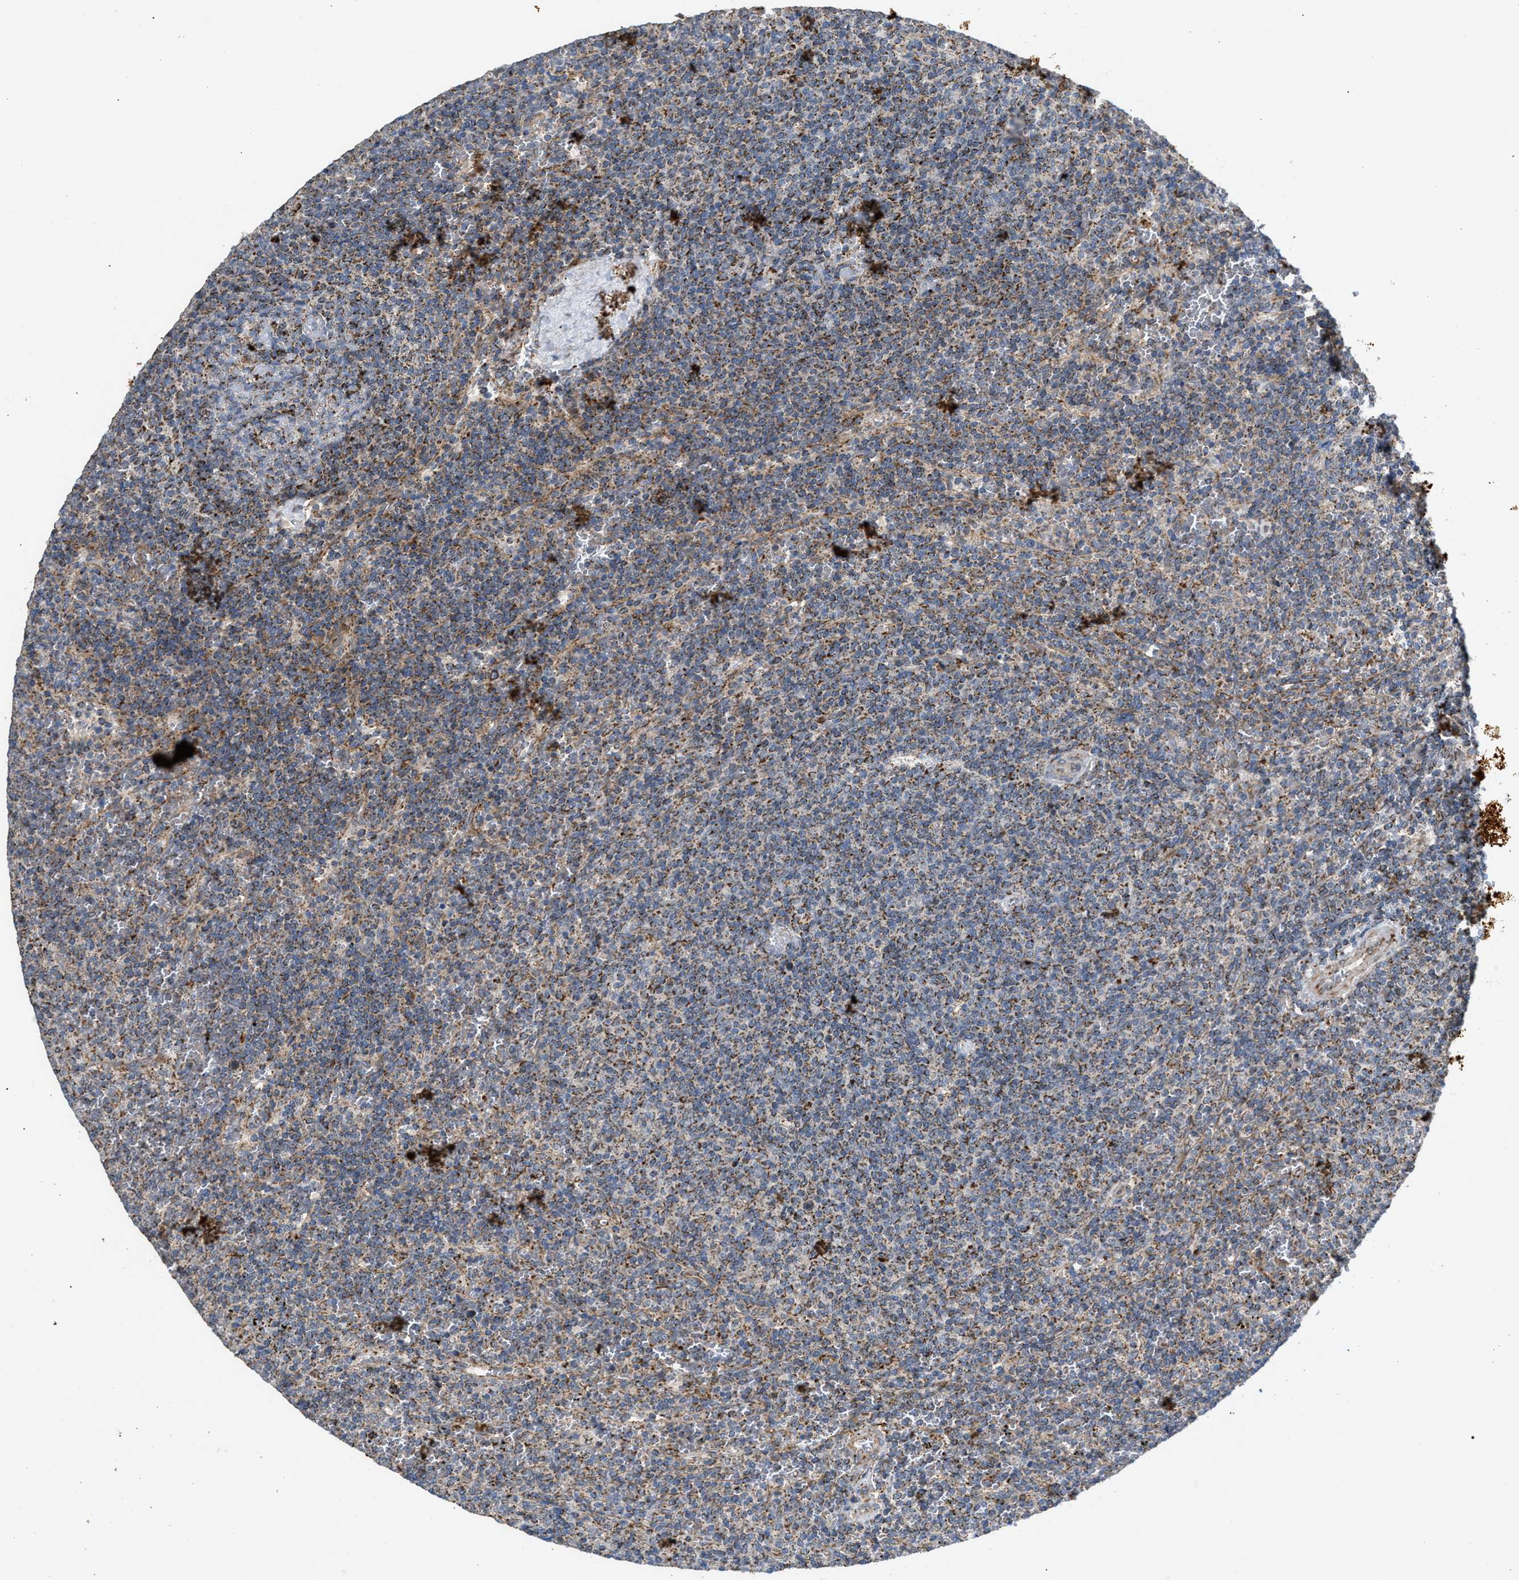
{"staining": {"intensity": "moderate", "quantity": "25%-75%", "location": "cytoplasmic/membranous"}, "tissue": "lymphoma", "cell_type": "Tumor cells", "image_type": "cancer", "snomed": [{"axis": "morphology", "description": "Malignant lymphoma, non-Hodgkin's type, Low grade"}, {"axis": "topography", "description": "Spleen"}], "caption": "This is a photomicrograph of immunohistochemistry staining of lymphoma, which shows moderate expression in the cytoplasmic/membranous of tumor cells.", "gene": "TACO1", "patient": {"sex": "female", "age": 50}}